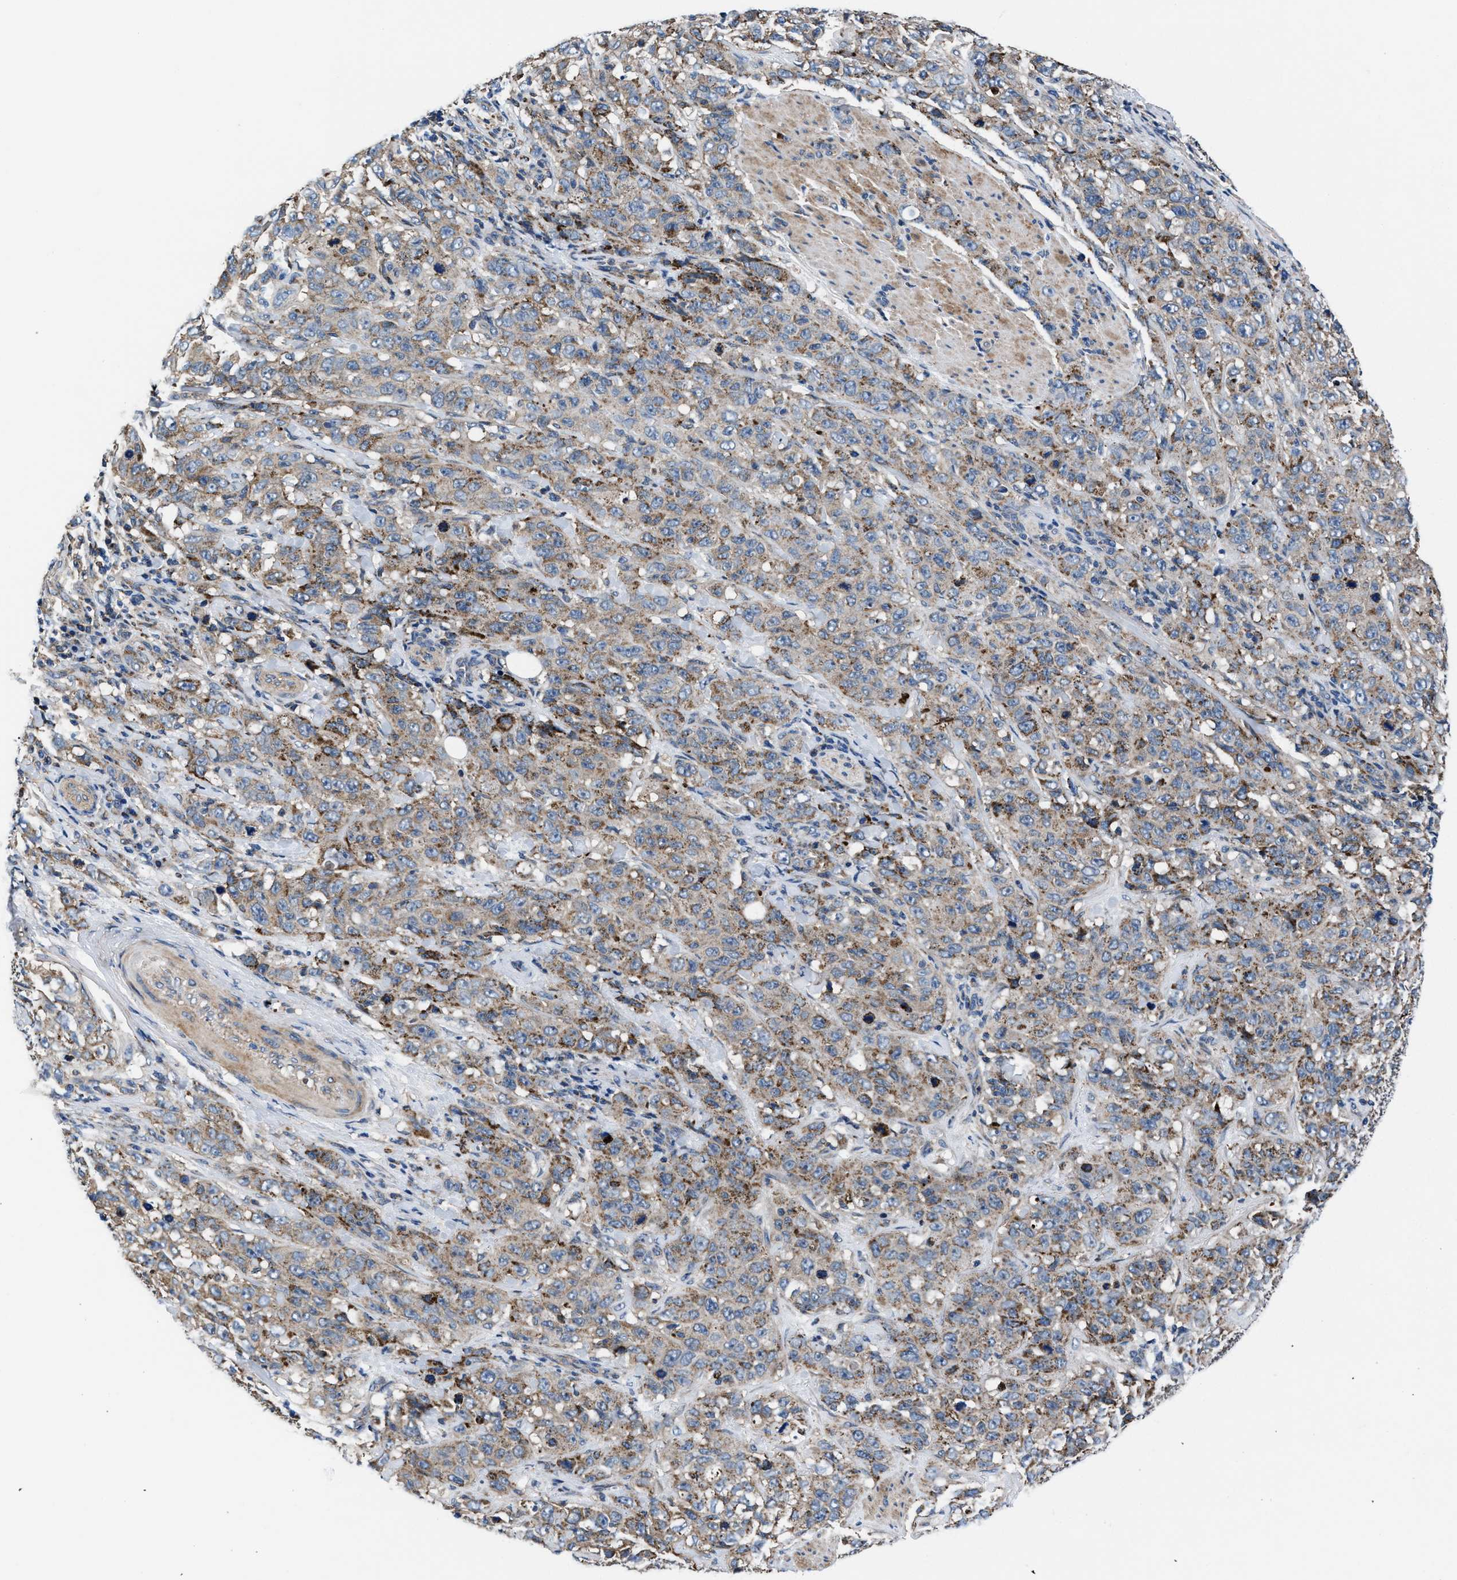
{"staining": {"intensity": "moderate", "quantity": ">75%", "location": "cytoplasmic/membranous"}, "tissue": "stomach cancer", "cell_type": "Tumor cells", "image_type": "cancer", "snomed": [{"axis": "morphology", "description": "Adenocarcinoma, NOS"}, {"axis": "topography", "description": "Stomach"}], "caption": "Protein expression by IHC demonstrates moderate cytoplasmic/membranous staining in about >75% of tumor cells in stomach adenocarcinoma.", "gene": "NKTR", "patient": {"sex": "male", "age": 48}}